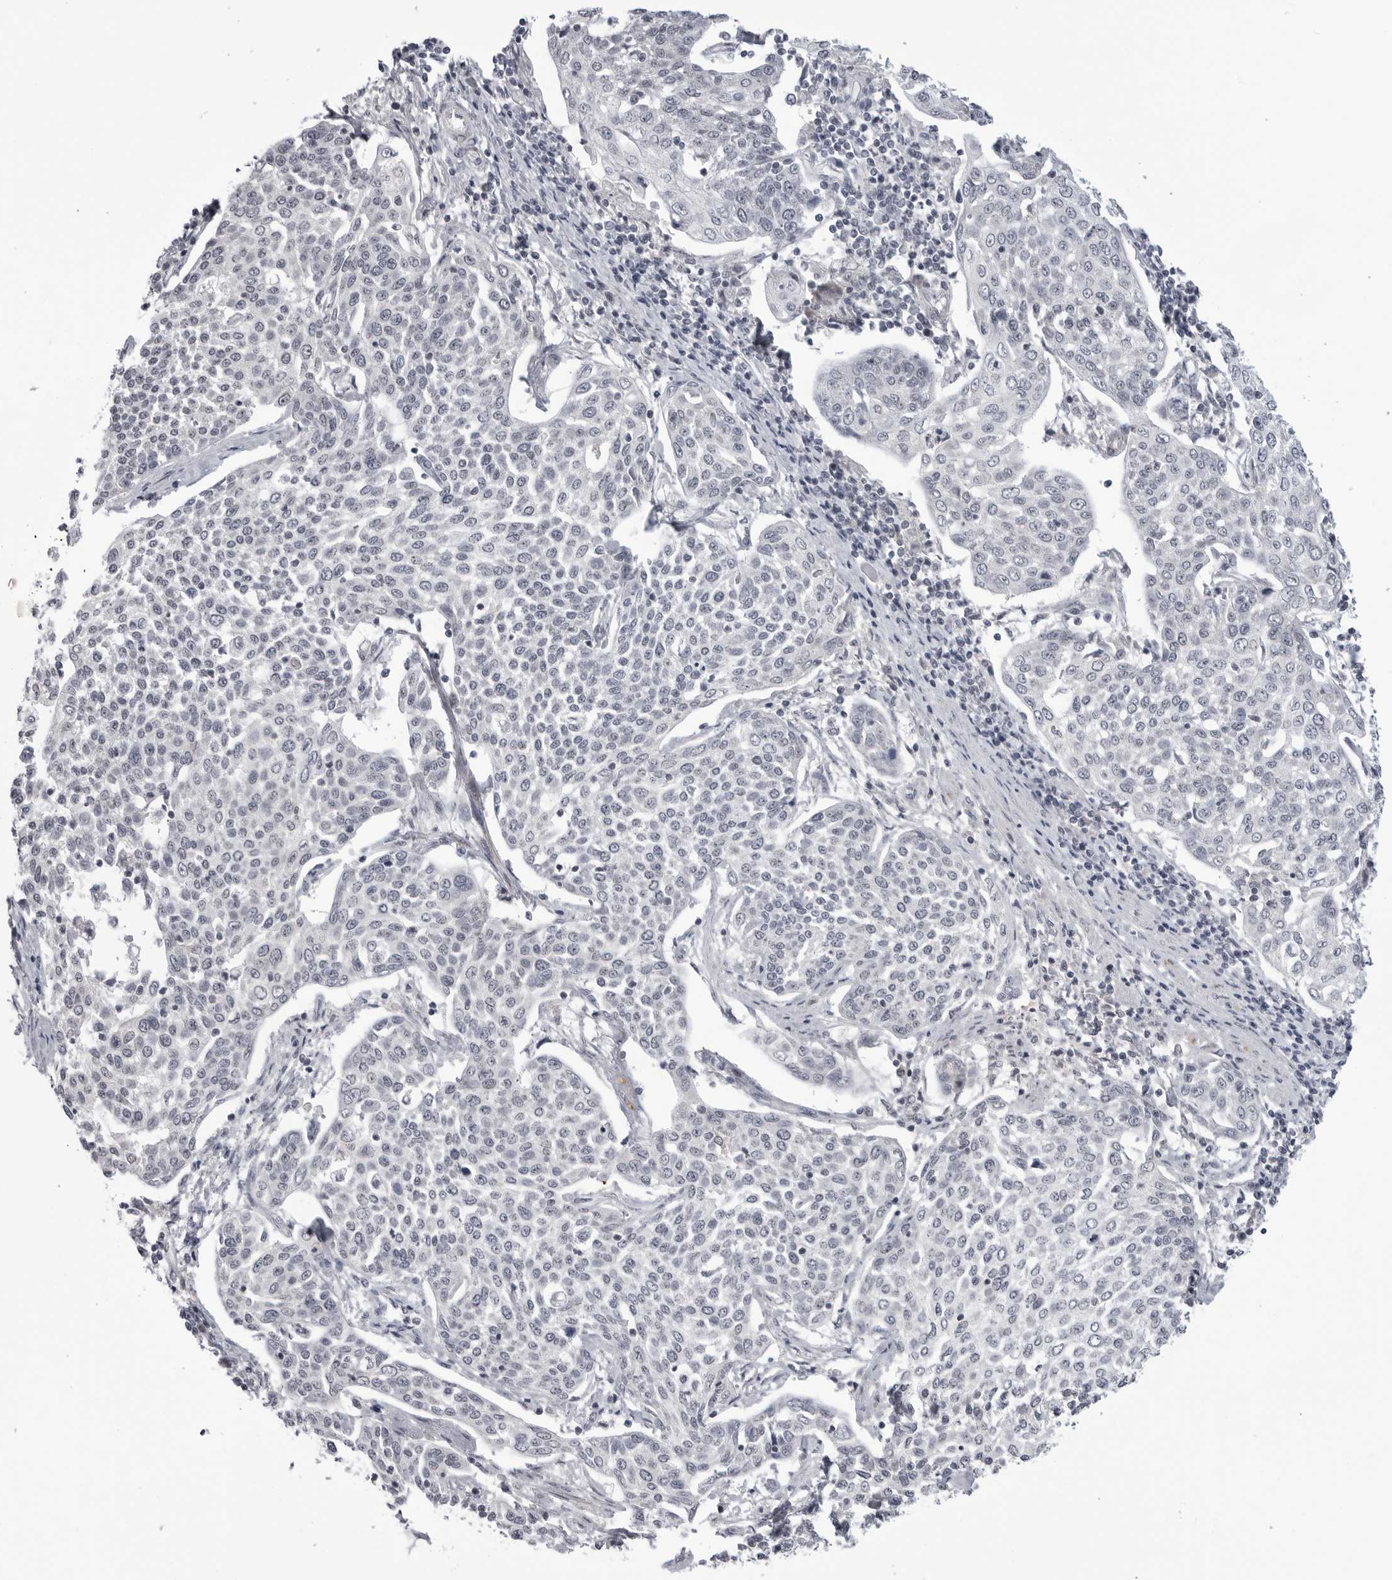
{"staining": {"intensity": "negative", "quantity": "none", "location": "none"}, "tissue": "cervical cancer", "cell_type": "Tumor cells", "image_type": "cancer", "snomed": [{"axis": "morphology", "description": "Squamous cell carcinoma, NOS"}, {"axis": "topography", "description": "Cervix"}], "caption": "There is no significant expression in tumor cells of squamous cell carcinoma (cervical). Brightfield microscopy of IHC stained with DAB (3,3'-diaminobenzidine) (brown) and hematoxylin (blue), captured at high magnification.", "gene": "ADAMTS5", "patient": {"sex": "female", "age": 34}}